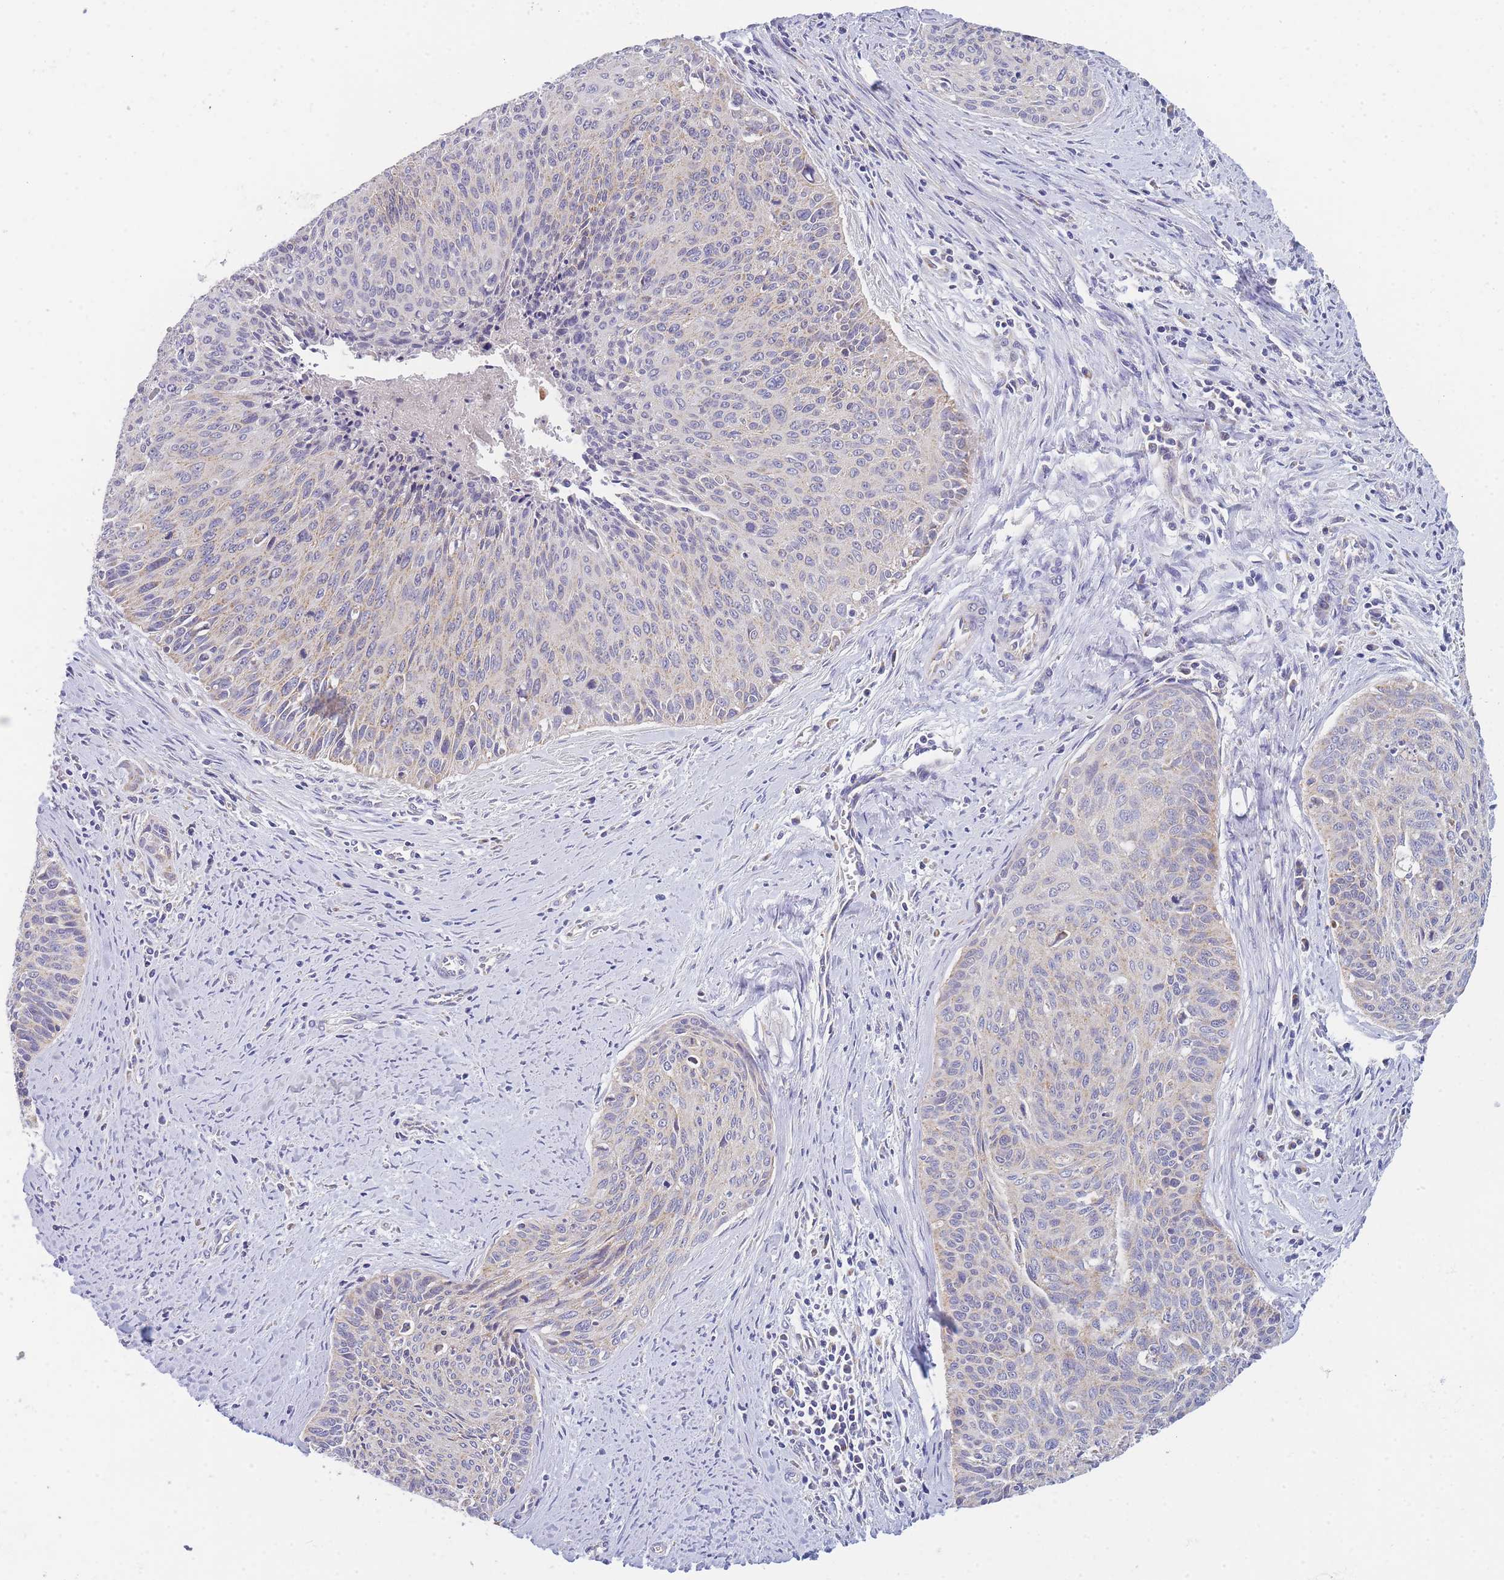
{"staining": {"intensity": "negative", "quantity": "none", "location": "none"}, "tissue": "cervical cancer", "cell_type": "Tumor cells", "image_type": "cancer", "snomed": [{"axis": "morphology", "description": "Squamous cell carcinoma, NOS"}, {"axis": "topography", "description": "Cervix"}], "caption": "Immunohistochemistry histopathology image of neoplastic tissue: cervical squamous cell carcinoma stained with DAB (3,3'-diaminobenzidine) displays no significant protein staining in tumor cells.", "gene": "MRPS11", "patient": {"sex": "female", "age": 55}}